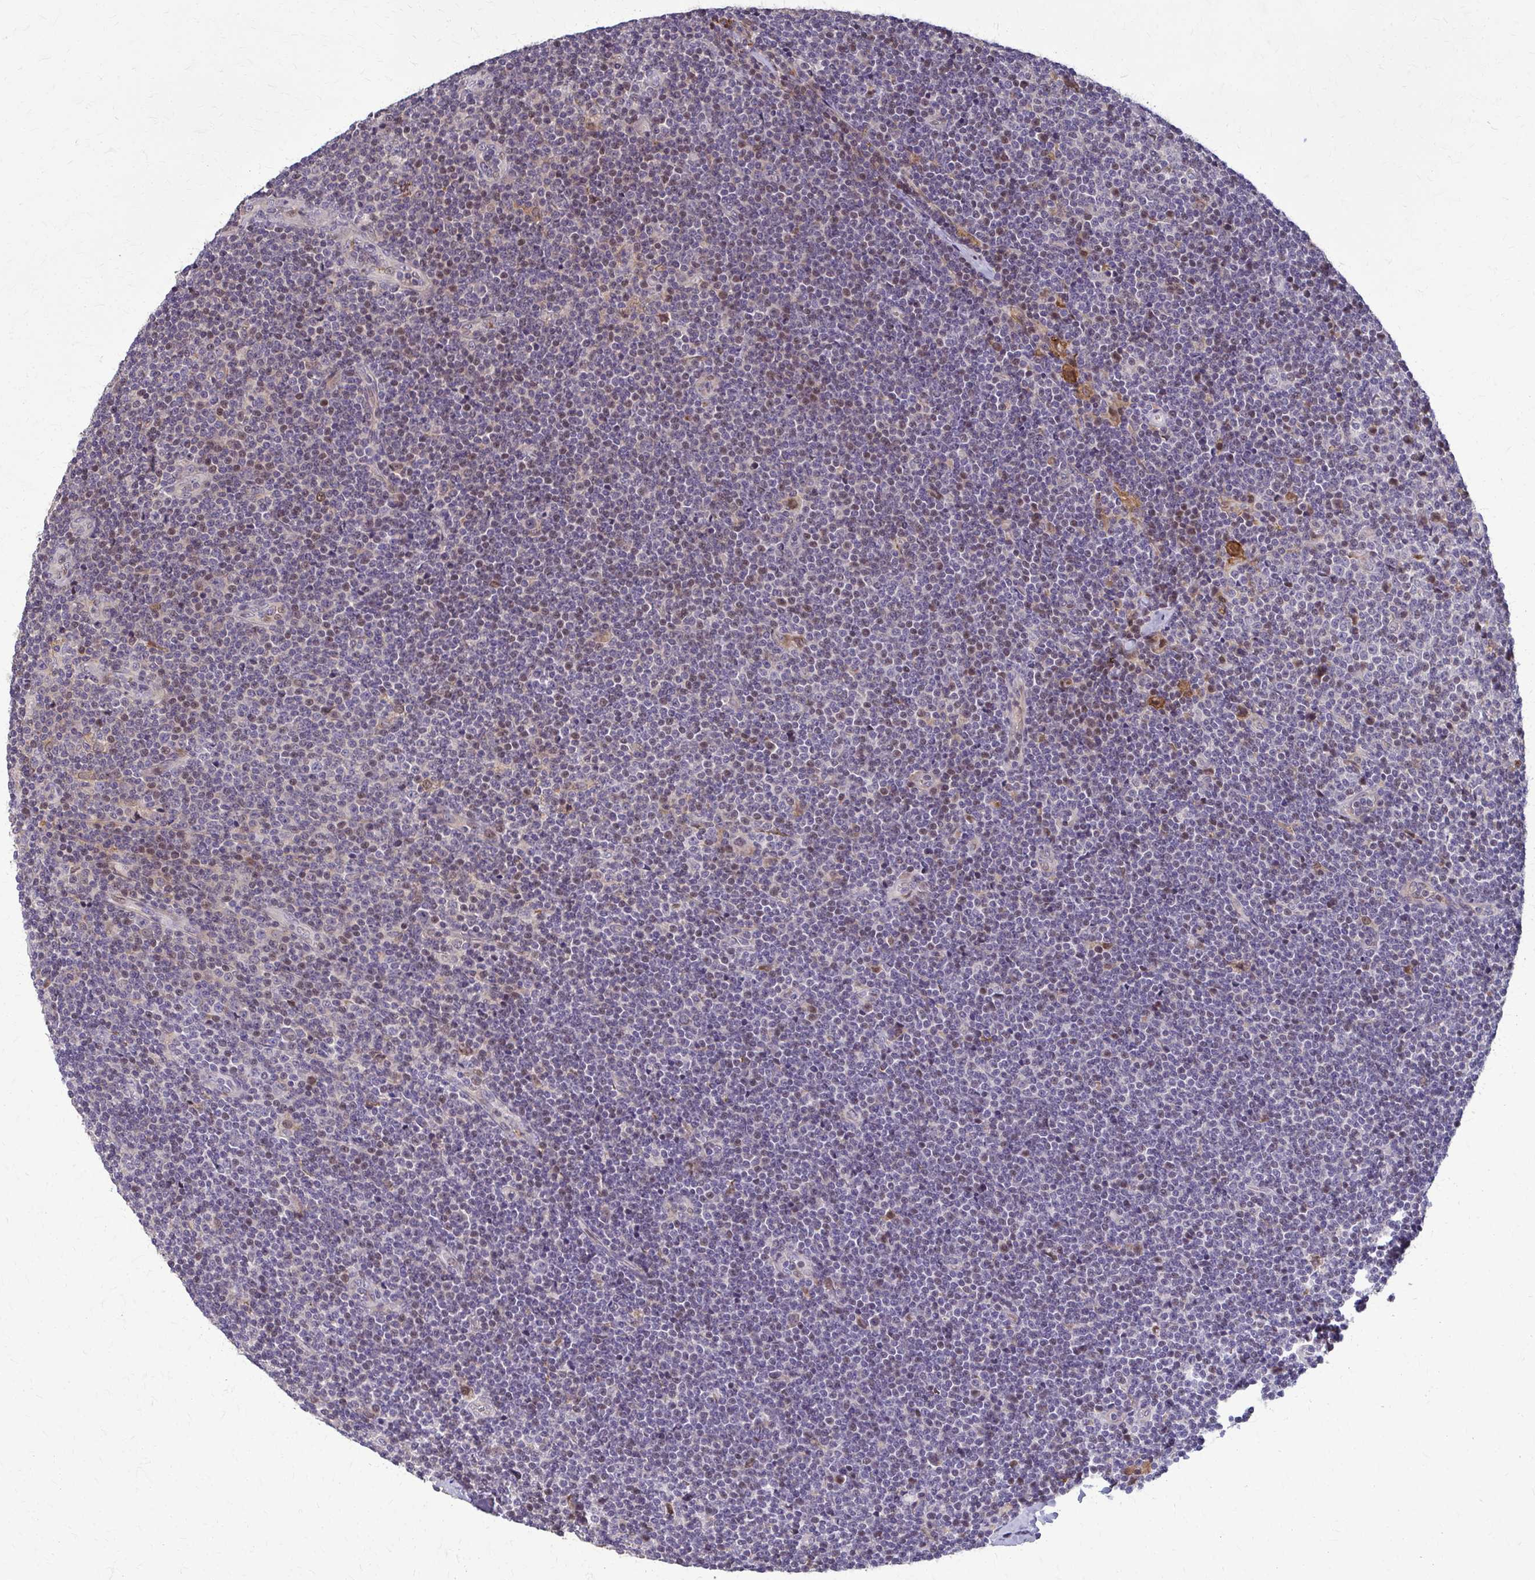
{"staining": {"intensity": "moderate", "quantity": "<25%", "location": "nuclear"}, "tissue": "lymphoma", "cell_type": "Tumor cells", "image_type": "cancer", "snomed": [{"axis": "morphology", "description": "Malignant lymphoma, non-Hodgkin's type, Low grade"}, {"axis": "topography", "description": "Lymph node"}], "caption": "Immunohistochemistry (IHC) (DAB) staining of human low-grade malignant lymphoma, non-Hodgkin's type exhibits moderate nuclear protein staining in approximately <25% of tumor cells. Ihc stains the protein of interest in brown and the nuclei are stained blue.", "gene": "ZNF34", "patient": {"sex": "male", "age": 48}}